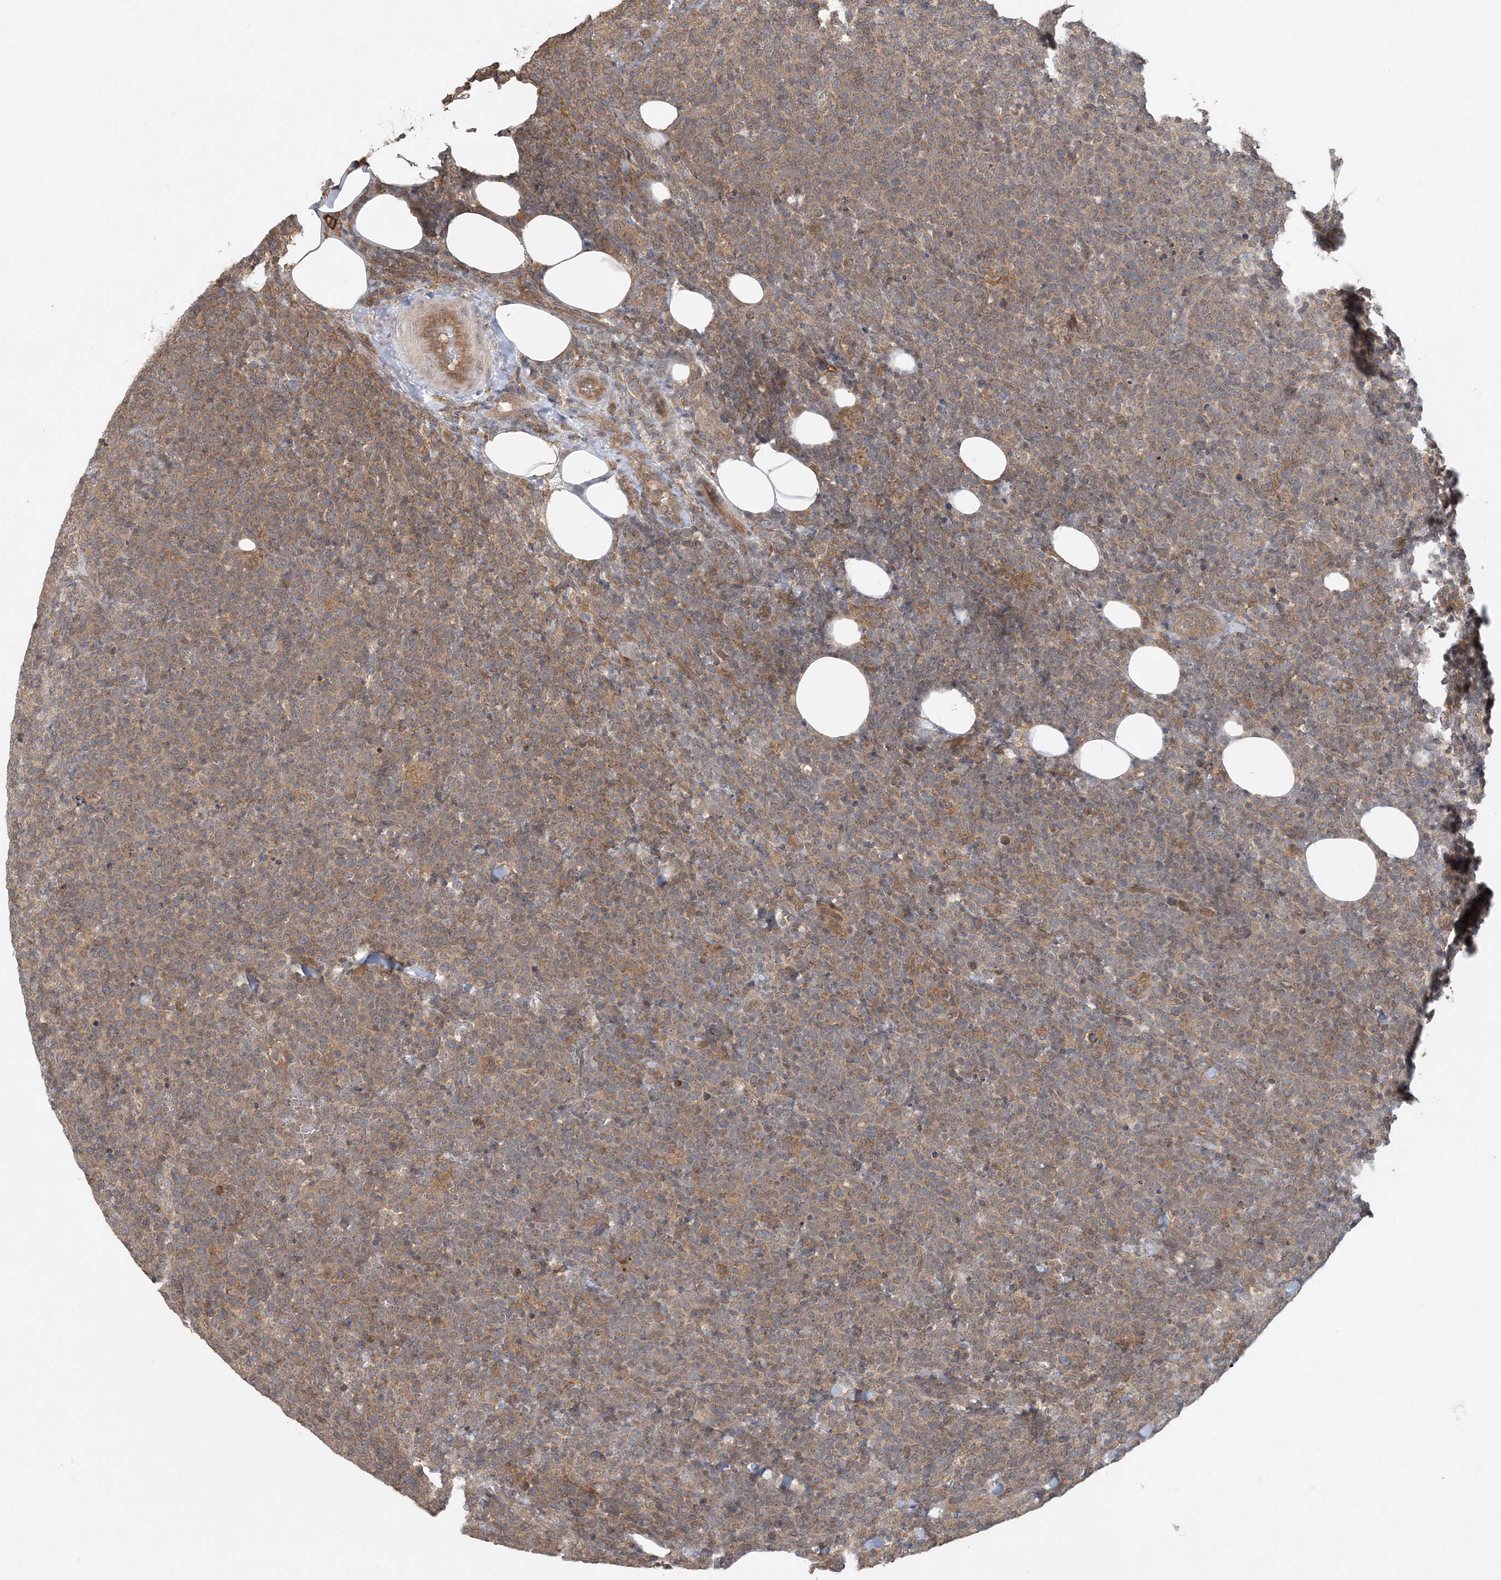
{"staining": {"intensity": "weak", "quantity": "25%-75%", "location": "cytoplasmic/membranous"}, "tissue": "lymphoma", "cell_type": "Tumor cells", "image_type": "cancer", "snomed": [{"axis": "morphology", "description": "Malignant lymphoma, non-Hodgkin's type, High grade"}, {"axis": "topography", "description": "Lymph node"}], "caption": "Immunohistochemical staining of malignant lymphoma, non-Hodgkin's type (high-grade) demonstrates weak cytoplasmic/membranous protein positivity in about 25%-75% of tumor cells. (DAB (3,3'-diaminobenzidine) = brown stain, brightfield microscopy at high magnification).", "gene": "OBI1", "patient": {"sex": "male", "age": 61}}